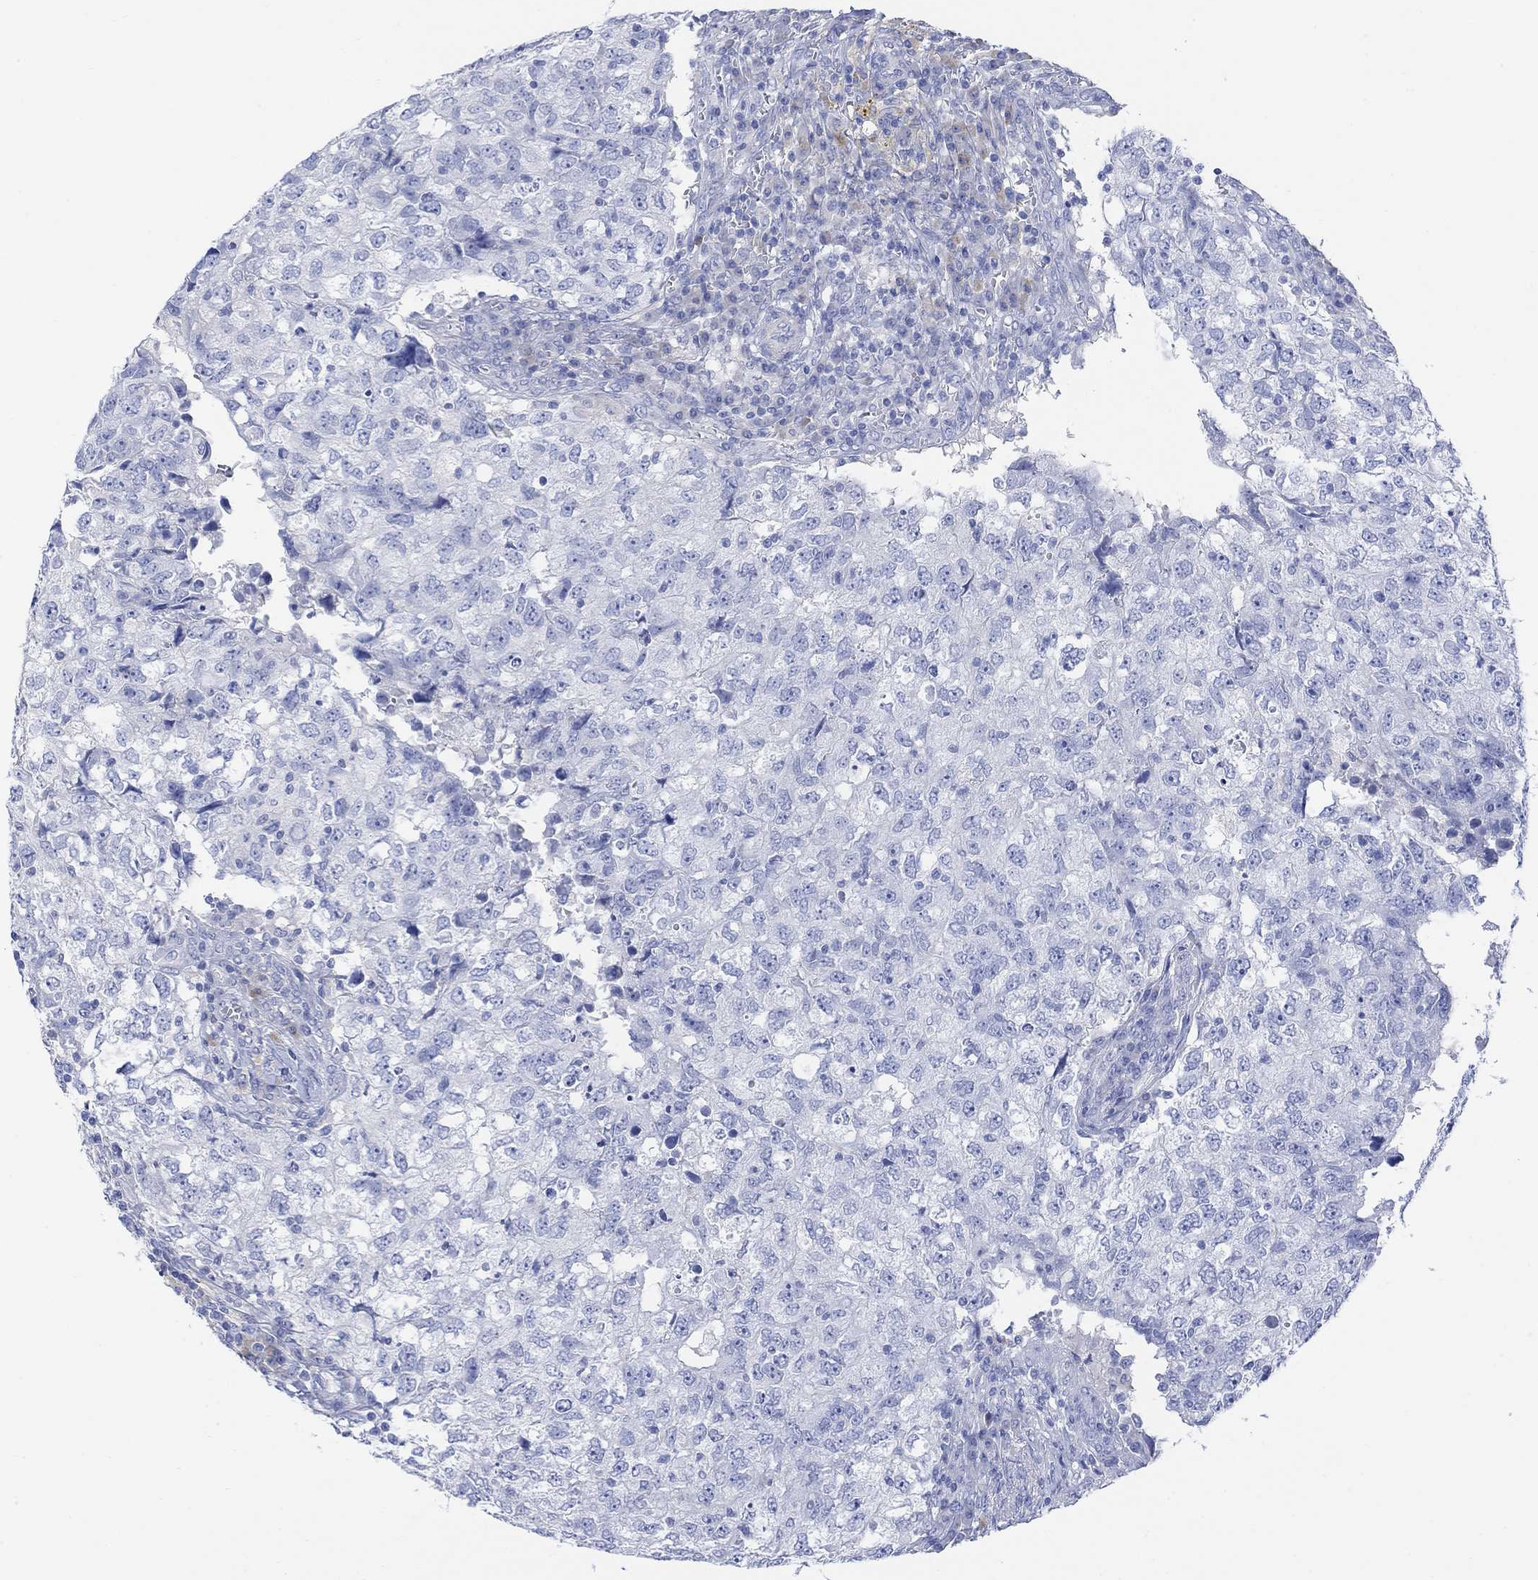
{"staining": {"intensity": "negative", "quantity": "none", "location": "none"}, "tissue": "breast cancer", "cell_type": "Tumor cells", "image_type": "cancer", "snomed": [{"axis": "morphology", "description": "Duct carcinoma"}, {"axis": "topography", "description": "Breast"}], "caption": "This is an immunohistochemistry (IHC) photomicrograph of invasive ductal carcinoma (breast). There is no expression in tumor cells.", "gene": "GNG13", "patient": {"sex": "female", "age": 30}}